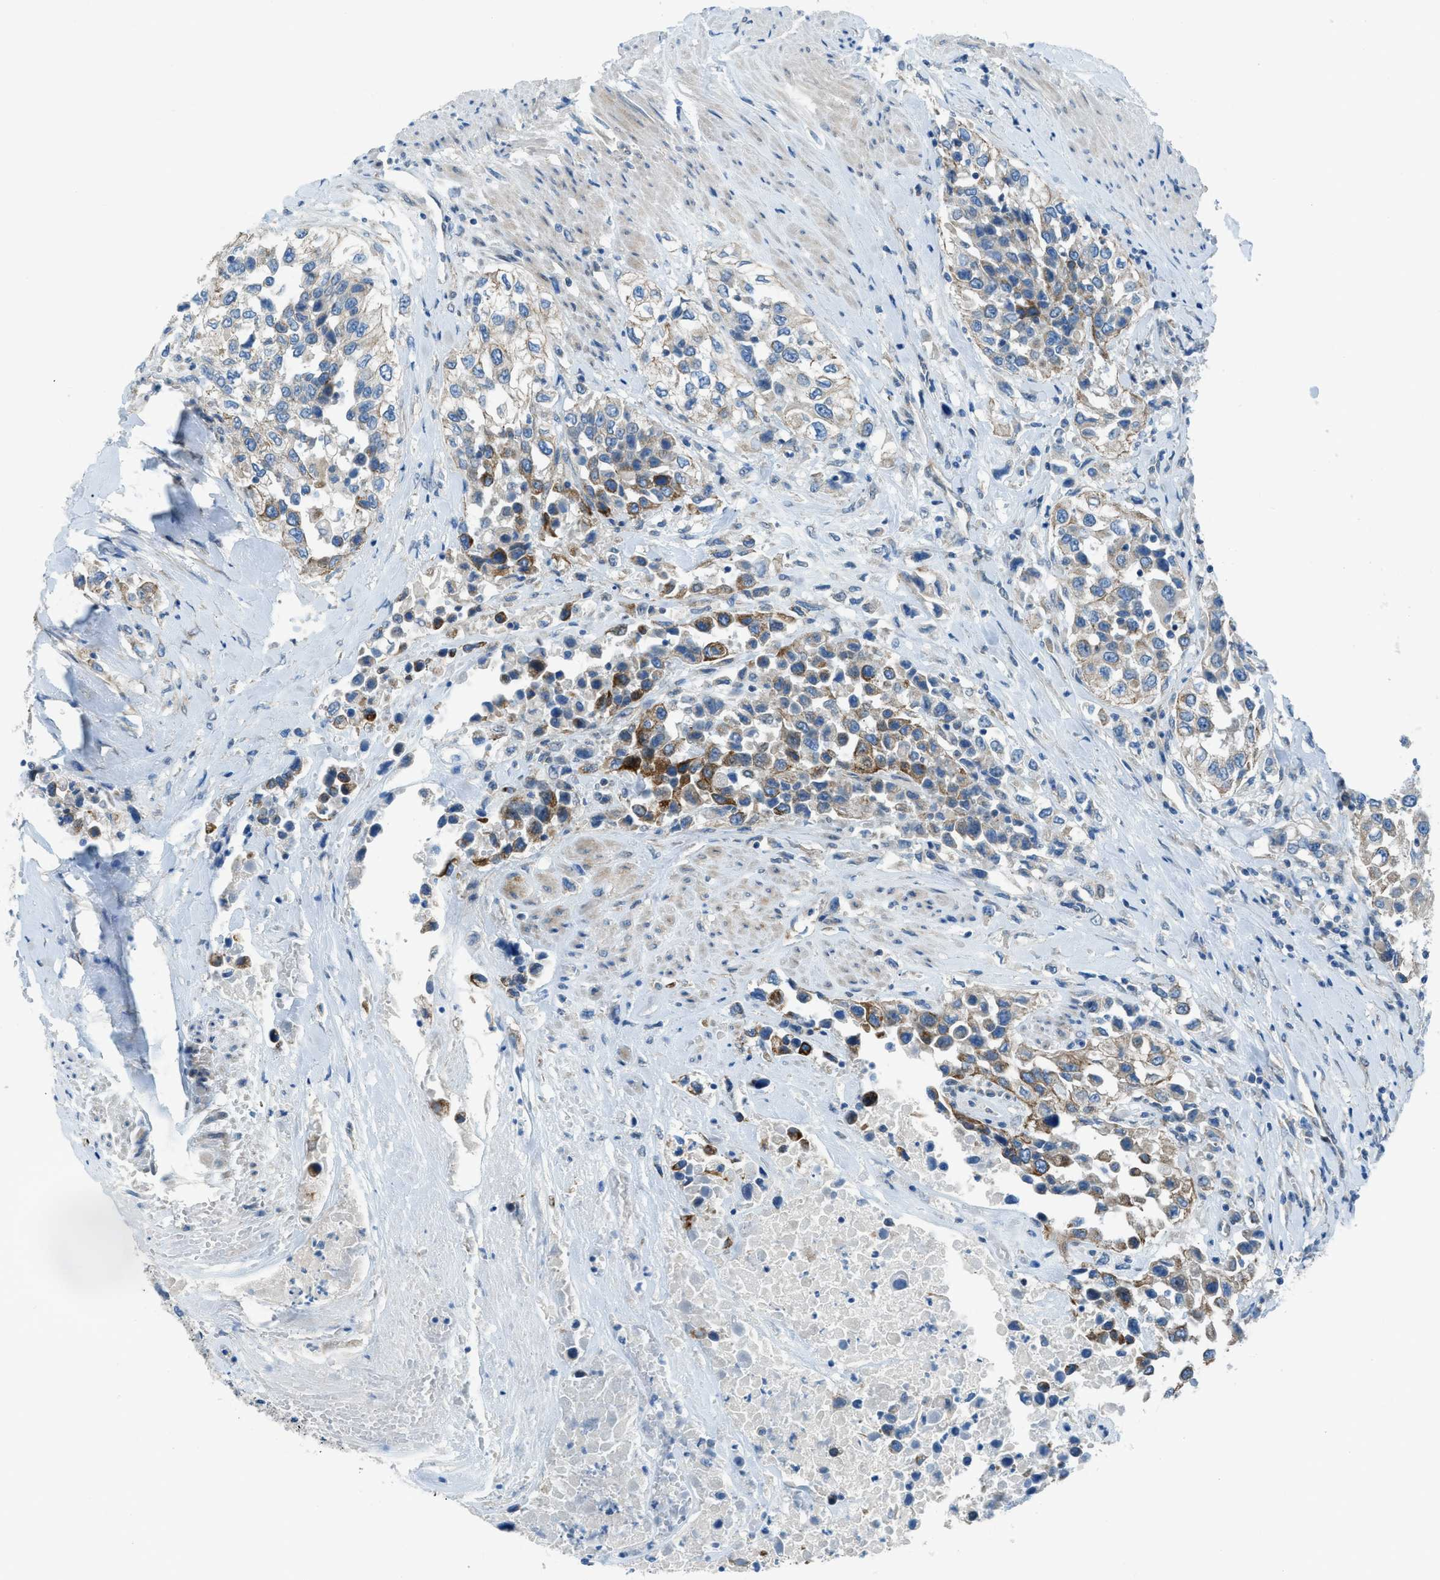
{"staining": {"intensity": "strong", "quantity": "<25%", "location": "cytoplasmic/membranous"}, "tissue": "urothelial cancer", "cell_type": "Tumor cells", "image_type": "cancer", "snomed": [{"axis": "morphology", "description": "Urothelial carcinoma, High grade"}, {"axis": "topography", "description": "Urinary bladder"}], "caption": "Protein analysis of high-grade urothelial carcinoma tissue displays strong cytoplasmic/membranous expression in about <25% of tumor cells.", "gene": "PRKN", "patient": {"sex": "female", "age": 80}}